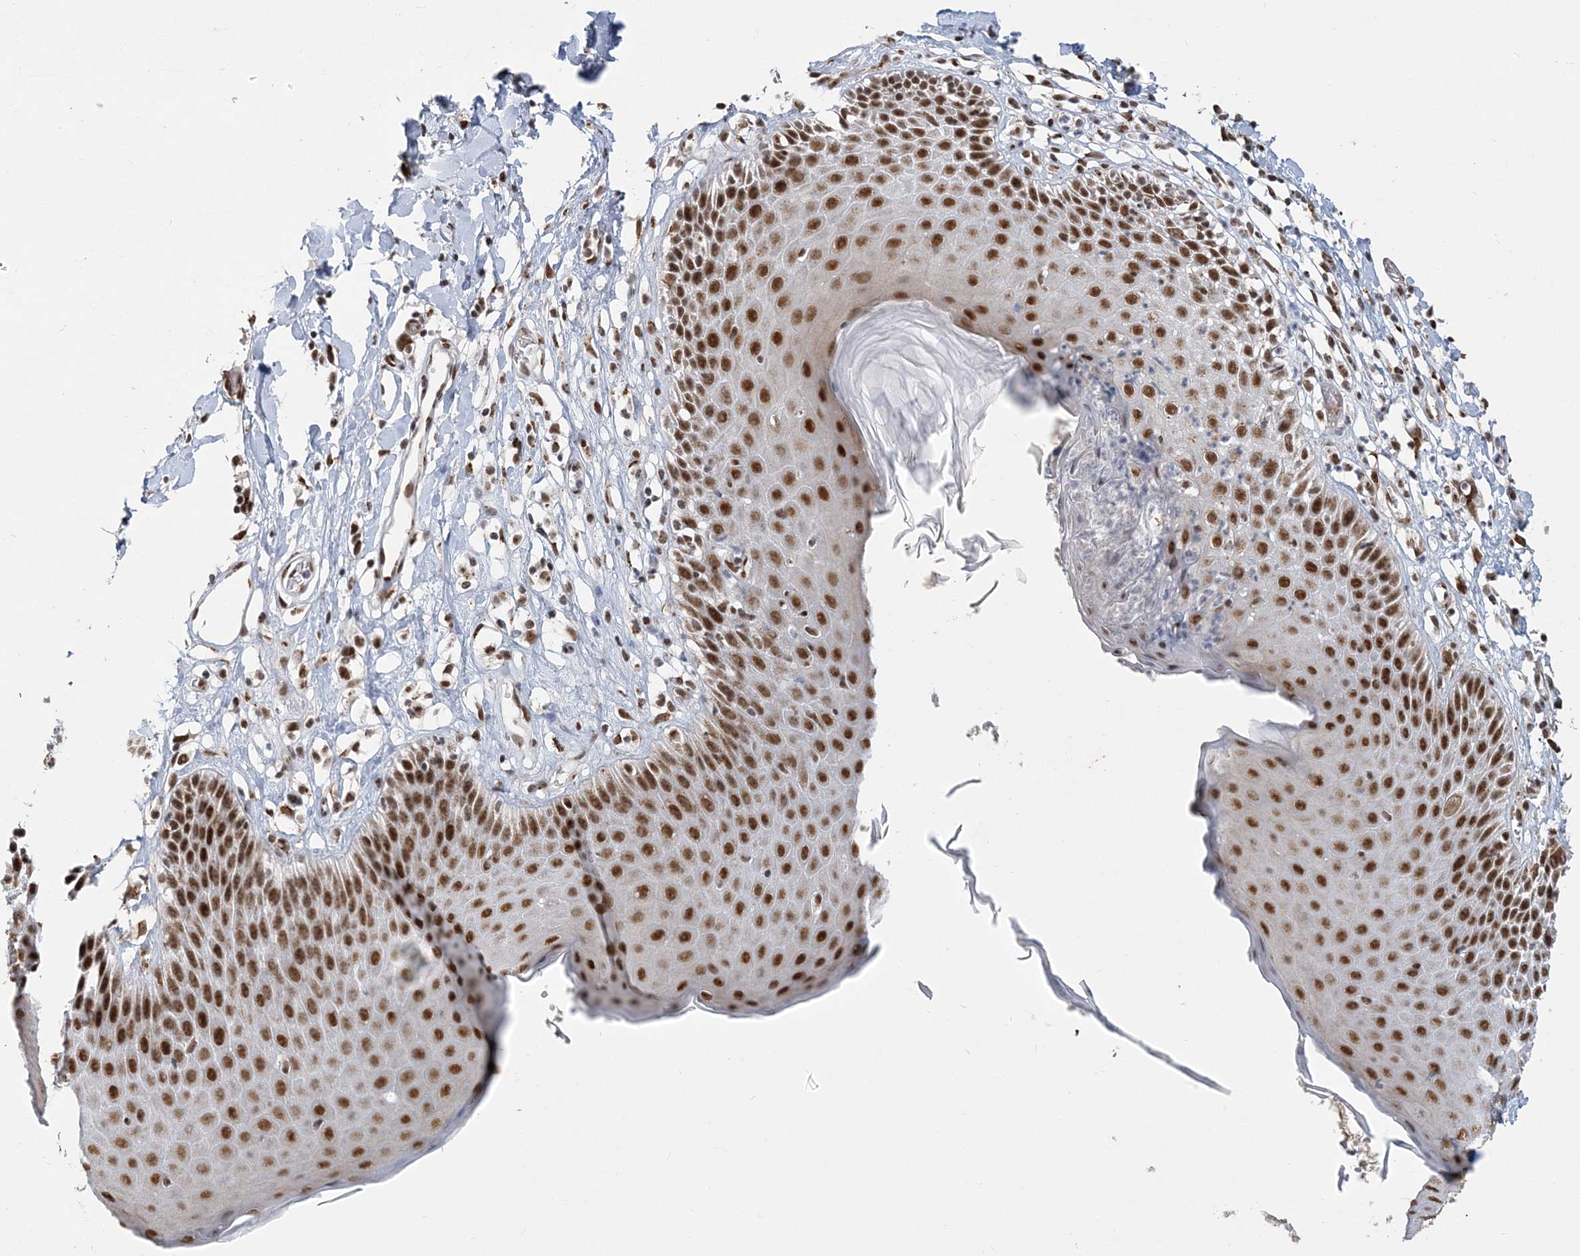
{"staining": {"intensity": "strong", "quantity": ">75%", "location": "nuclear"}, "tissue": "skin", "cell_type": "Epidermal cells", "image_type": "normal", "snomed": [{"axis": "morphology", "description": "Normal tissue, NOS"}, {"axis": "topography", "description": "Vulva"}], "caption": "Epidermal cells demonstrate high levels of strong nuclear staining in approximately >75% of cells in normal skin.", "gene": "PLRG1", "patient": {"sex": "female", "age": 68}}